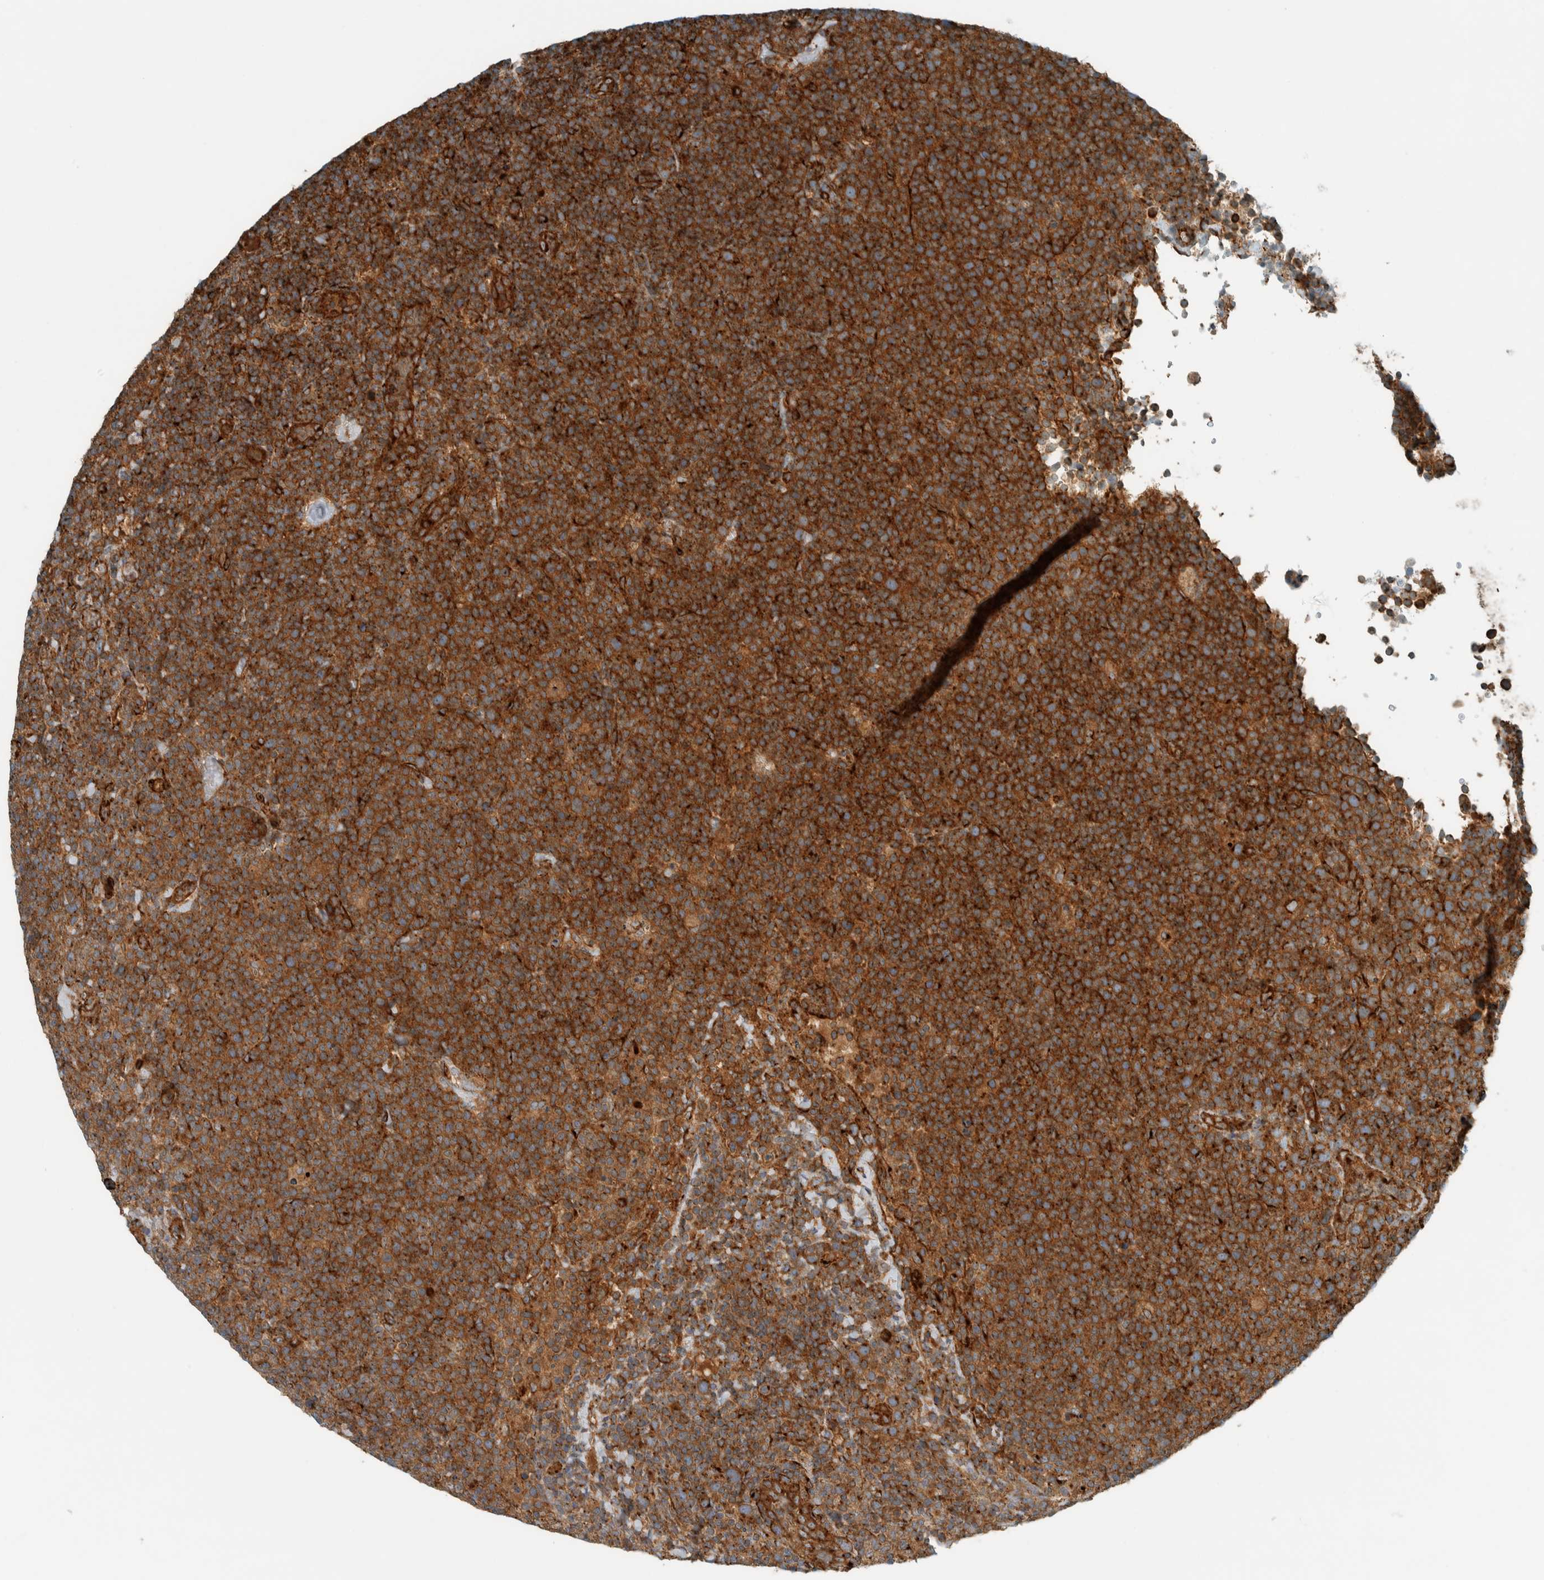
{"staining": {"intensity": "strong", "quantity": "25%-75%", "location": "cytoplasmic/membranous"}, "tissue": "lymphoma", "cell_type": "Tumor cells", "image_type": "cancer", "snomed": [{"axis": "morphology", "description": "Malignant lymphoma, non-Hodgkin's type, High grade"}, {"axis": "topography", "description": "Lymph node"}], "caption": "DAB (3,3'-diaminobenzidine) immunohistochemical staining of human lymphoma displays strong cytoplasmic/membranous protein positivity in about 25%-75% of tumor cells.", "gene": "EXOC7", "patient": {"sex": "male", "age": 61}}